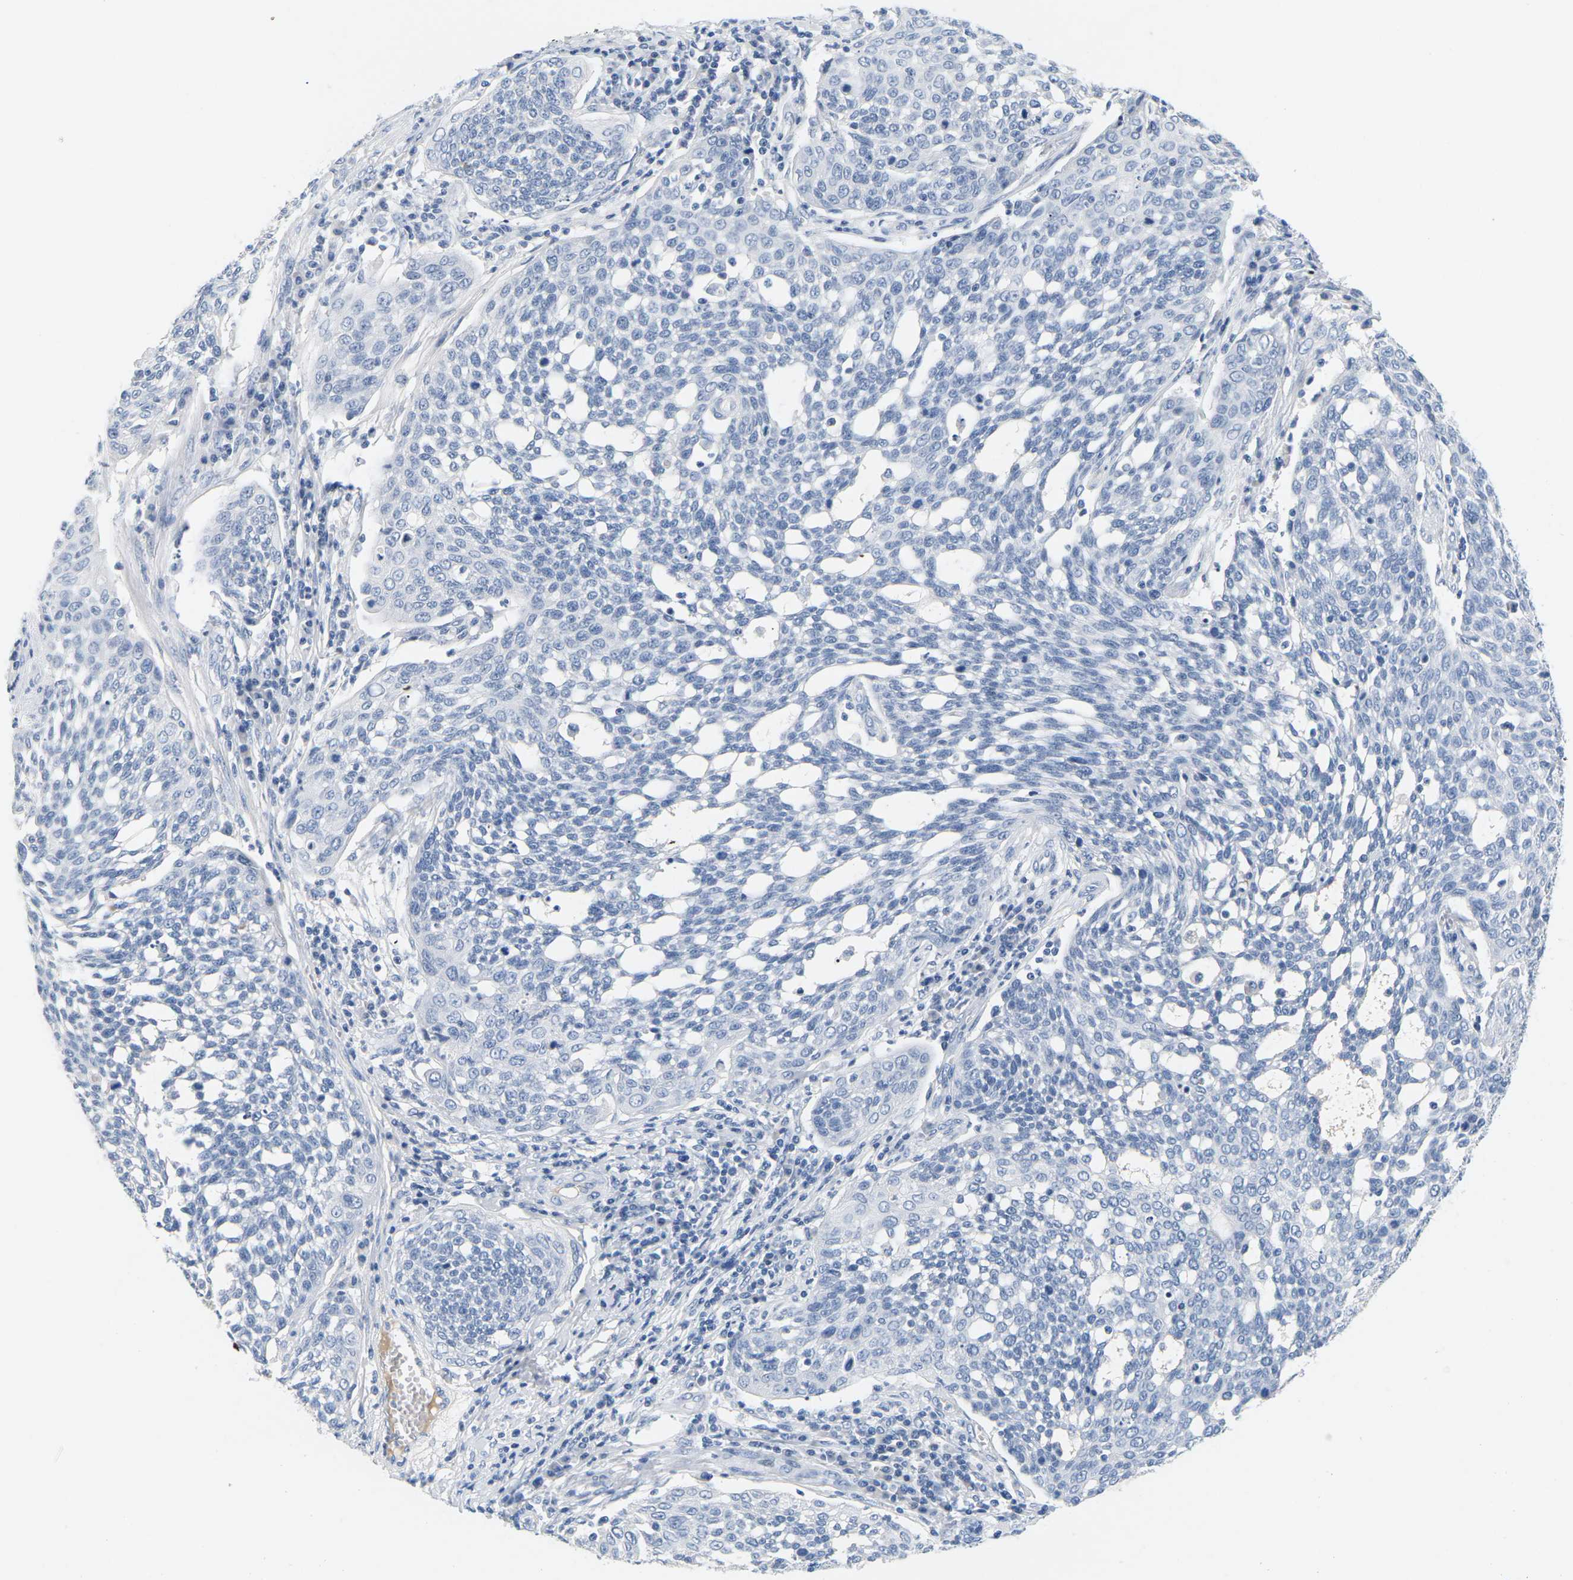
{"staining": {"intensity": "negative", "quantity": "none", "location": "none"}, "tissue": "cervical cancer", "cell_type": "Tumor cells", "image_type": "cancer", "snomed": [{"axis": "morphology", "description": "Squamous cell carcinoma, NOS"}, {"axis": "topography", "description": "Cervix"}], "caption": "Immunohistochemical staining of human squamous cell carcinoma (cervical) demonstrates no significant staining in tumor cells. (DAB (3,3'-diaminobenzidine) IHC with hematoxylin counter stain).", "gene": "APOB", "patient": {"sex": "female", "age": 34}}